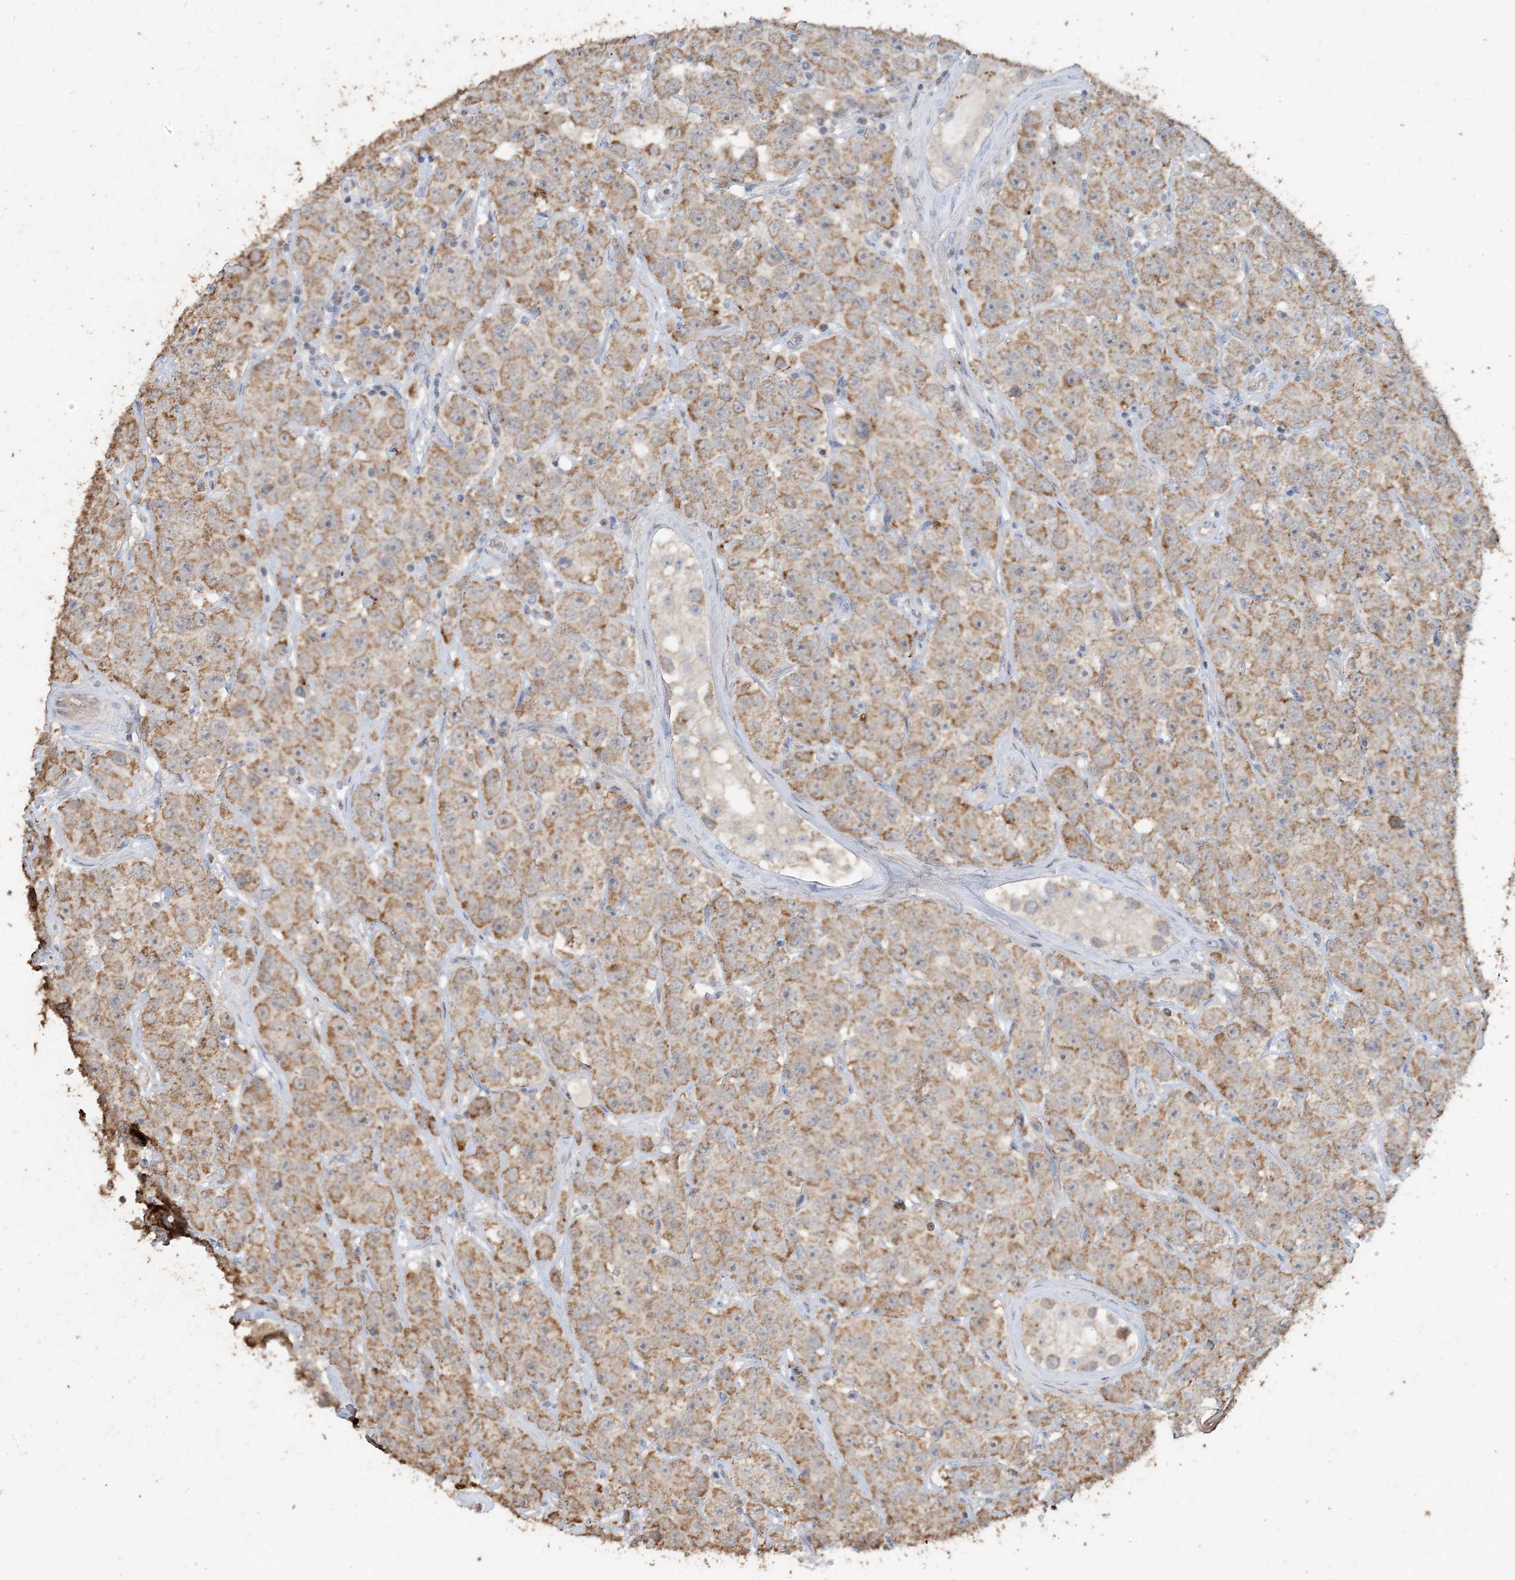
{"staining": {"intensity": "moderate", "quantity": ">75%", "location": "cytoplasmic/membranous"}, "tissue": "testis cancer", "cell_type": "Tumor cells", "image_type": "cancer", "snomed": [{"axis": "morphology", "description": "Seminoma, NOS"}, {"axis": "topography", "description": "Testis"}], "caption": "An immunohistochemistry (IHC) histopathology image of neoplastic tissue is shown. Protein staining in brown highlights moderate cytoplasmic/membranous positivity in testis cancer within tumor cells.", "gene": "SFMBT2", "patient": {"sex": "male", "age": 28}}